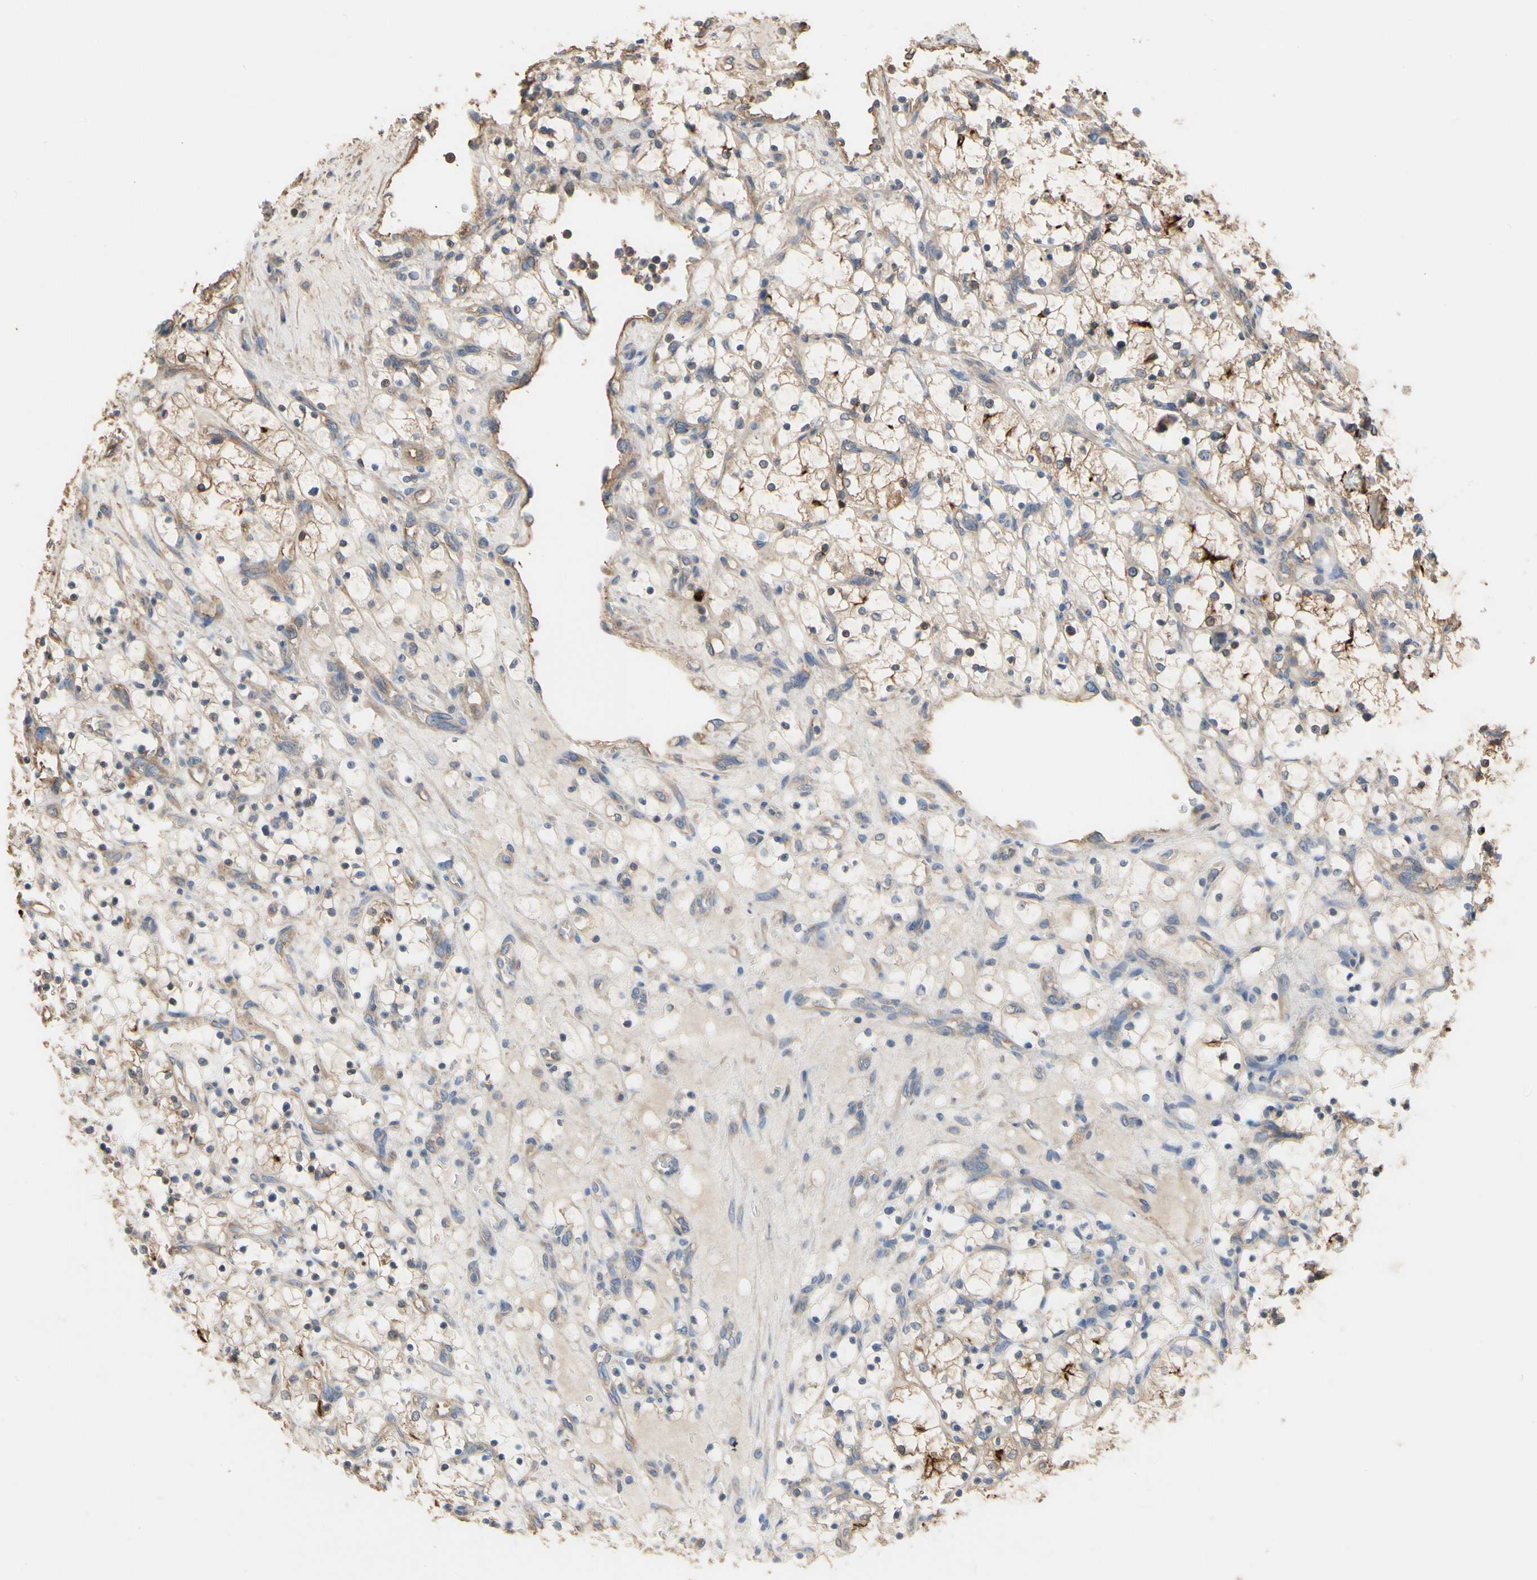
{"staining": {"intensity": "moderate", "quantity": "25%-75%", "location": "cytoplasmic/membranous"}, "tissue": "renal cancer", "cell_type": "Tumor cells", "image_type": "cancer", "snomed": [{"axis": "morphology", "description": "Adenocarcinoma, NOS"}, {"axis": "topography", "description": "Kidney"}], "caption": "There is medium levels of moderate cytoplasmic/membranous expression in tumor cells of renal cancer (adenocarcinoma), as demonstrated by immunohistochemical staining (brown color).", "gene": "PDZK1", "patient": {"sex": "female", "age": 69}}